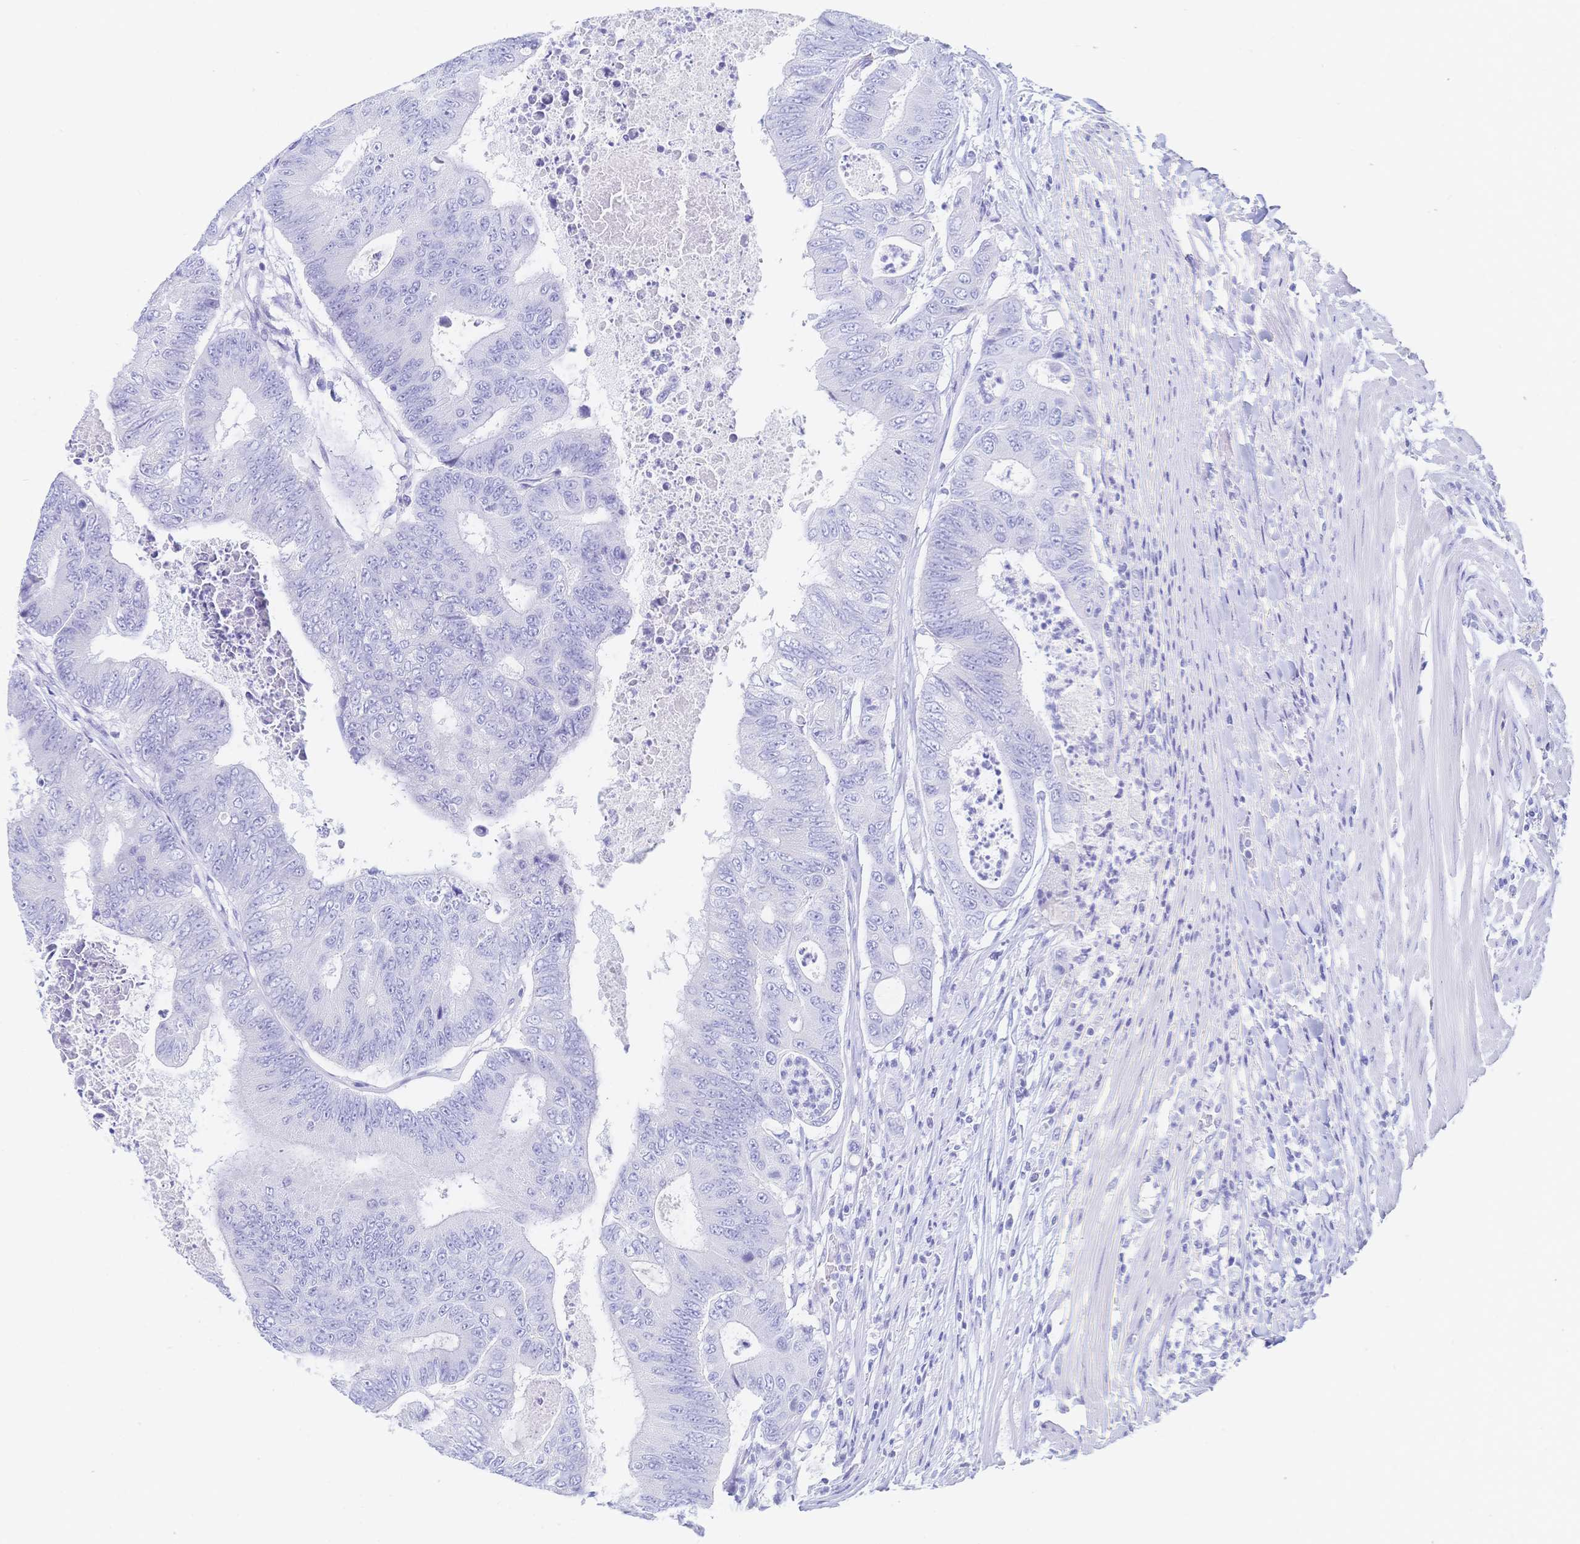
{"staining": {"intensity": "negative", "quantity": "none", "location": "none"}, "tissue": "colorectal cancer", "cell_type": "Tumor cells", "image_type": "cancer", "snomed": [{"axis": "morphology", "description": "Adenocarcinoma, NOS"}, {"axis": "topography", "description": "Colon"}], "caption": "Tumor cells show no significant protein staining in colorectal adenocarcinoma.", "gene": "MEP1B", "patient": {"sex": "female", "age": 48}}